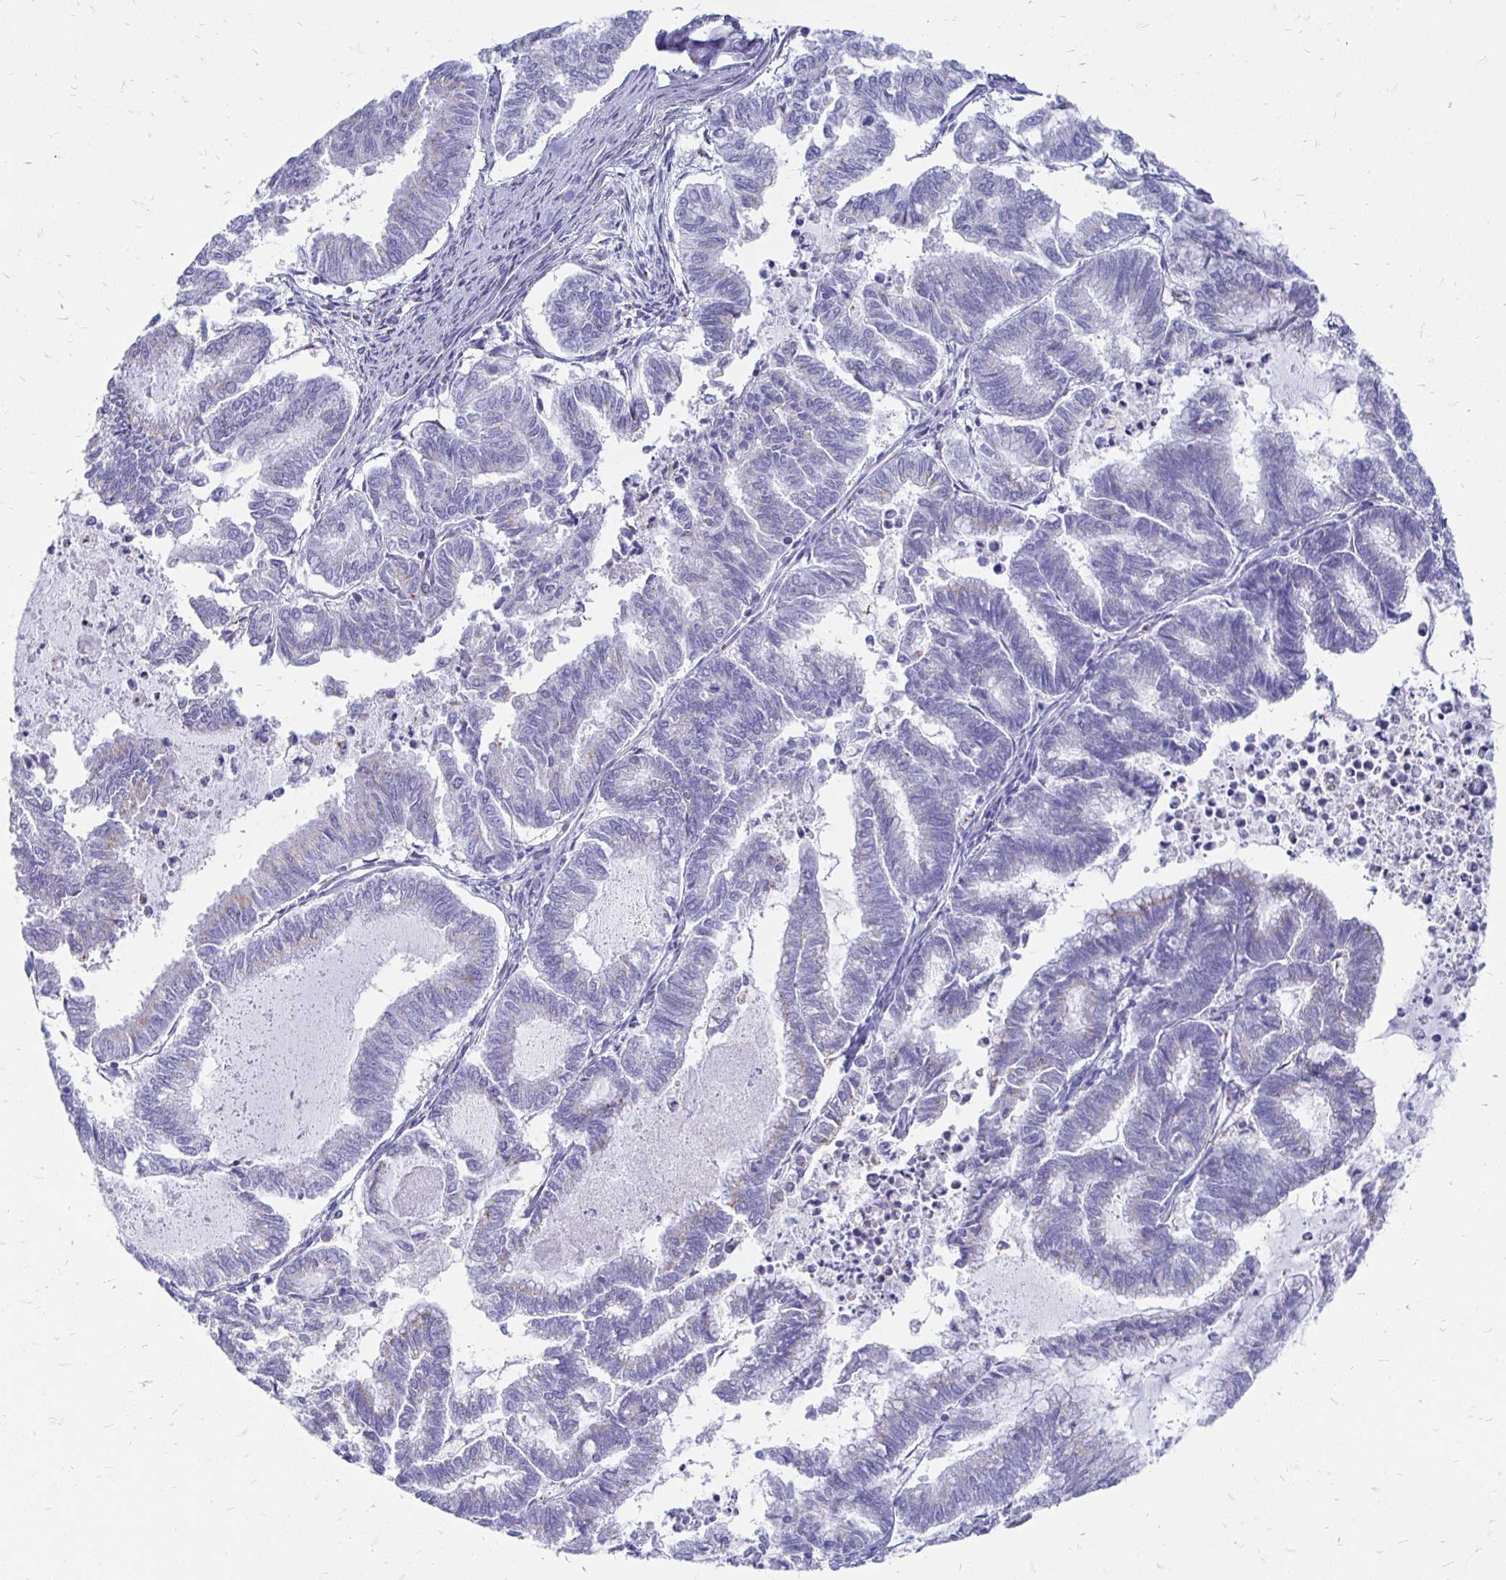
{"staining": {"intensity": "weak", "quantity": "<25%", "location": "cytoplasmic/membranous"}, "tissue": "endometrial cancer", "cell_type": "Tumor cells", "image_type": "cancer", "snomed": [{"axis": "morphology", "description": "Adenocarcinoma, NOS"}, {"axis": "topography", "description": "Endometrium"}], "caption": "DAB (3,3'-diaminobenzidine) immunohistochemical staining of endometrial cancer displays no significant positivity in tumor cells. (Immunohistochemistry (ihc), brightfield microscopy, high magnification).", "gene": "PAGE4", "patient": {"sex": "female", "age": 79}}